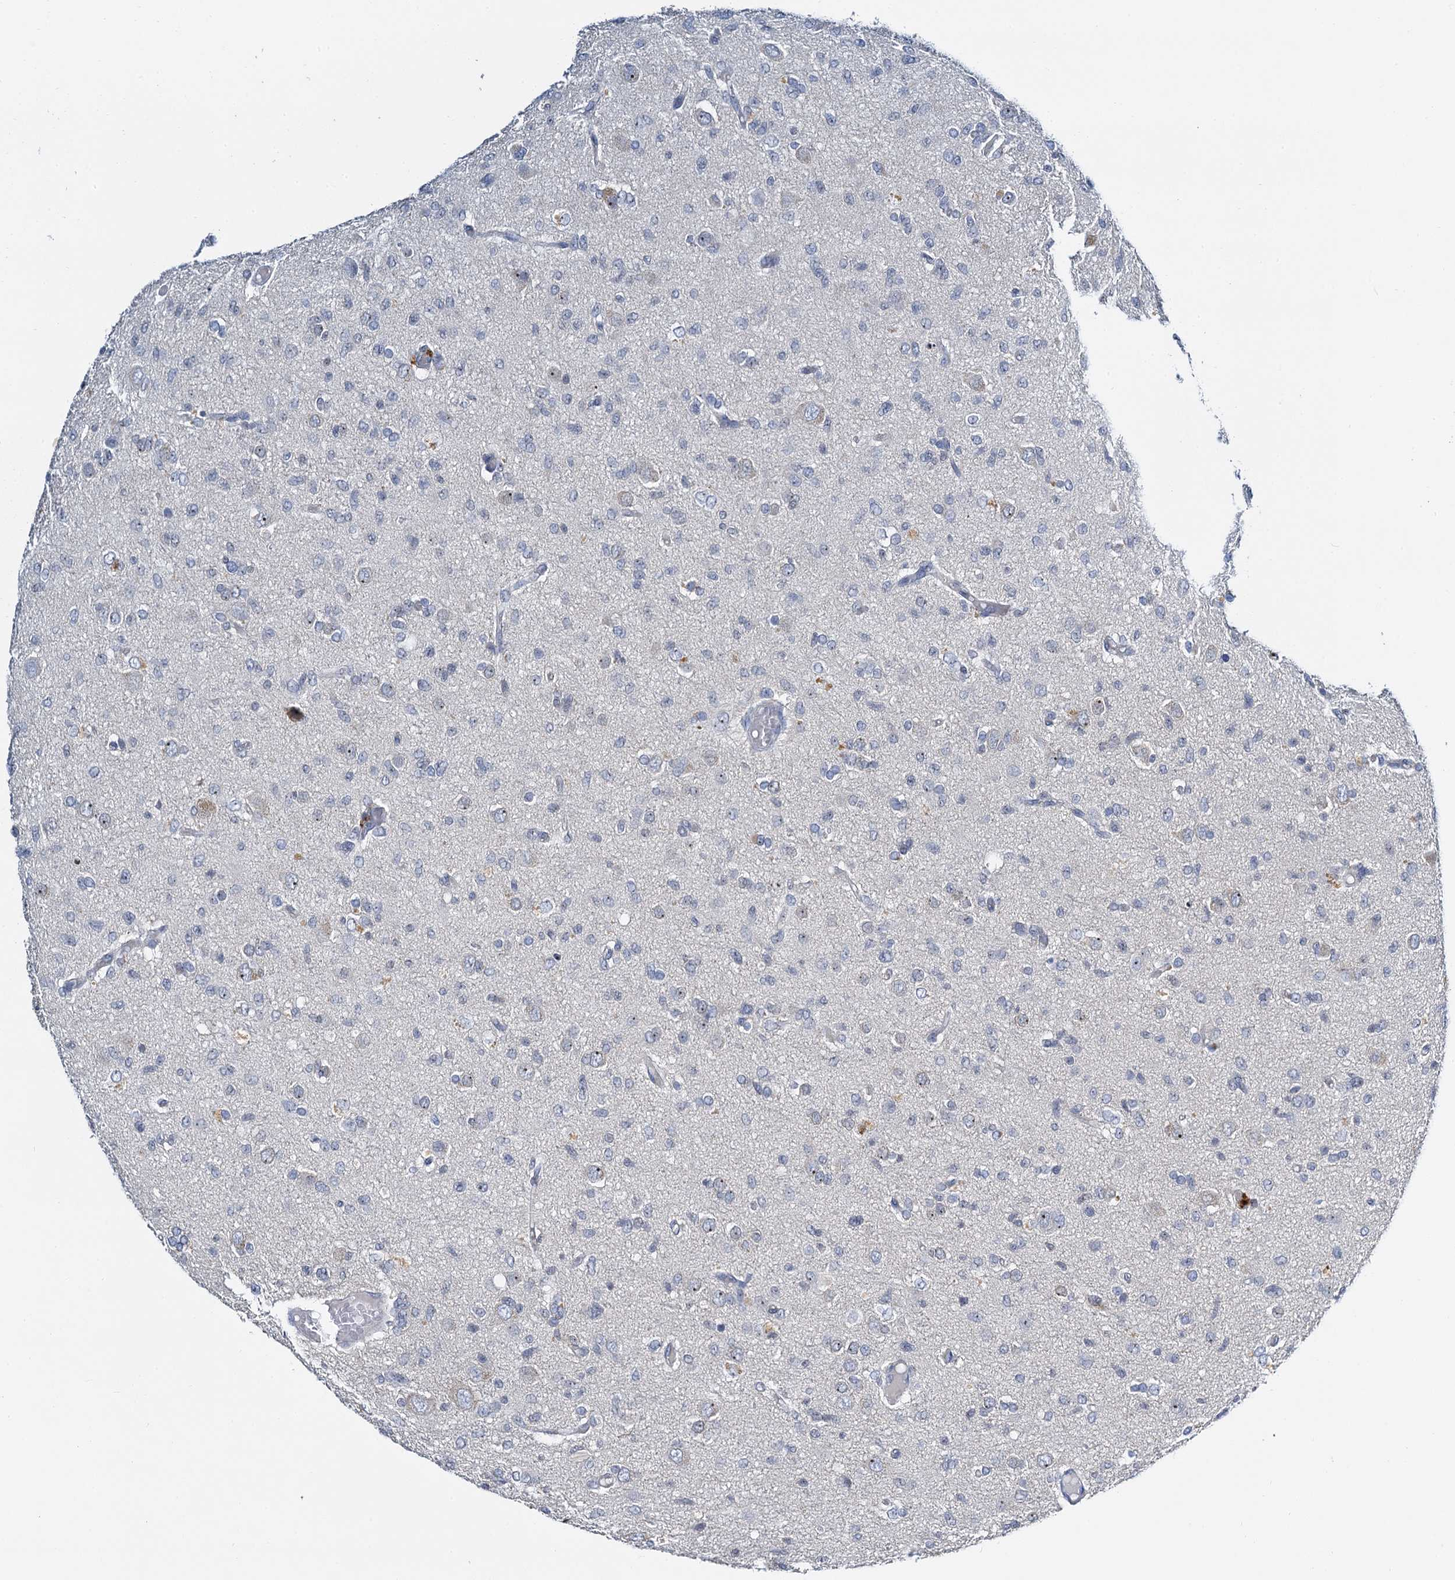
{"staining": {"intensity": "negative", "quantity": "none", "location": "none"}, "tissue": "glioma", "cell_type": "Tumor cells", "image_type": "cancer", "snomed": [{"axis": "morphology", "description": "Glioma, malignant, High grade"}, {"axis": "topography", "description": "Brain"}], "caption": "There is no significant staining in tumor cells of high-grade glioma (malignant).", "gene": "NOP2", "patient": {"sex": "female", "age": 59}}